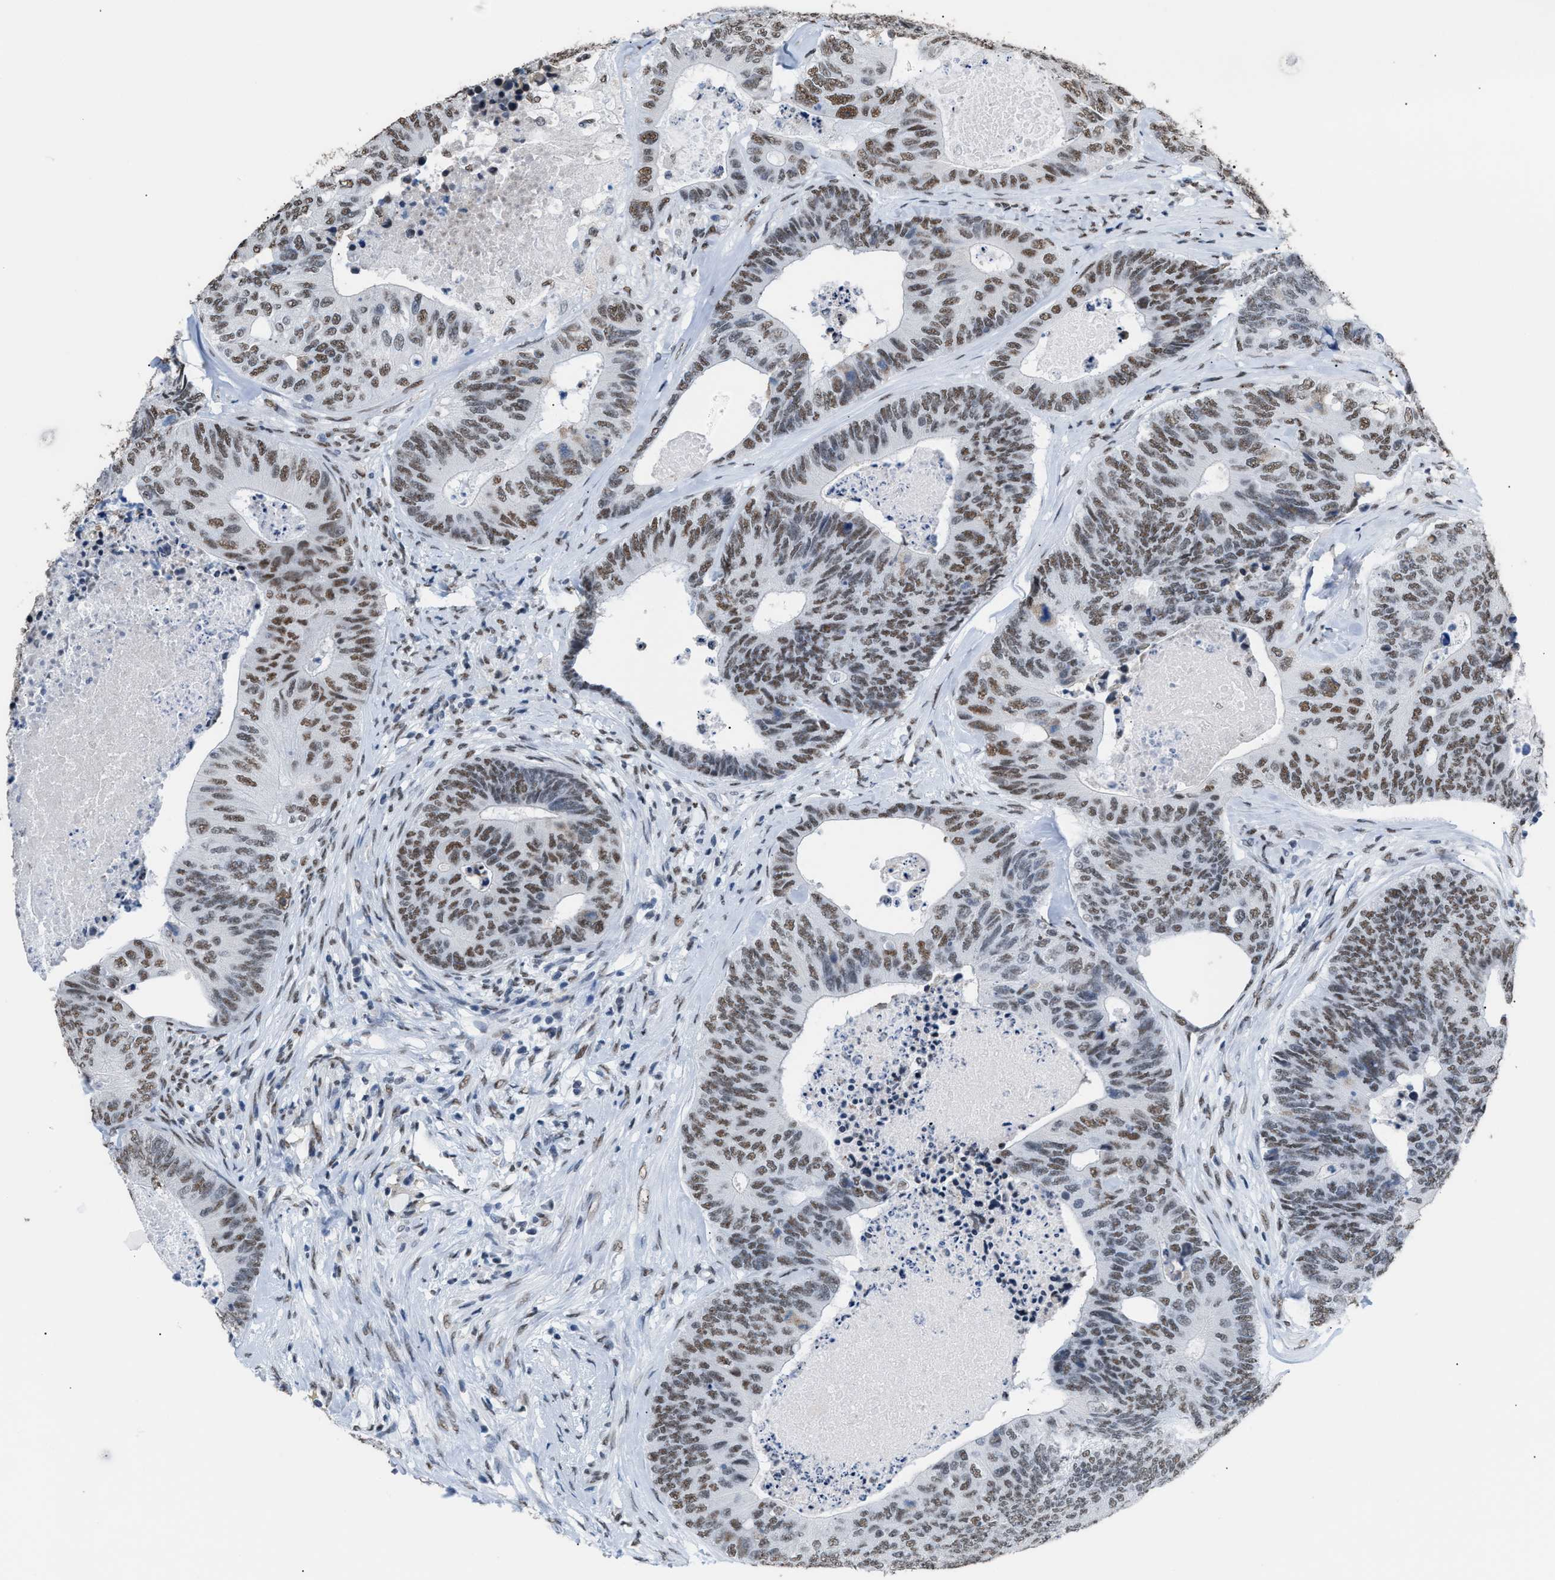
{"staining": {"intensity": "moderate", "quantity": ">75%", "location": "nuclear"}, "tissue": "colorectal cancer", "cell_type": "Tumor cells", "image_type": "cancer", "snomed": [{"axis": "morphology", "description": "Adenocarcinoma, NOS"}, {"axis": "topography", "description": "Colon"}], "caption": "Immunohistochemistry (IHC) of colorectal cancer demonstrates medium levels of moderate nuclear staining in approximately >75% of tumor cells.", "gene": "CCAR2", "patient": {"sex": "female", "age": 67}}